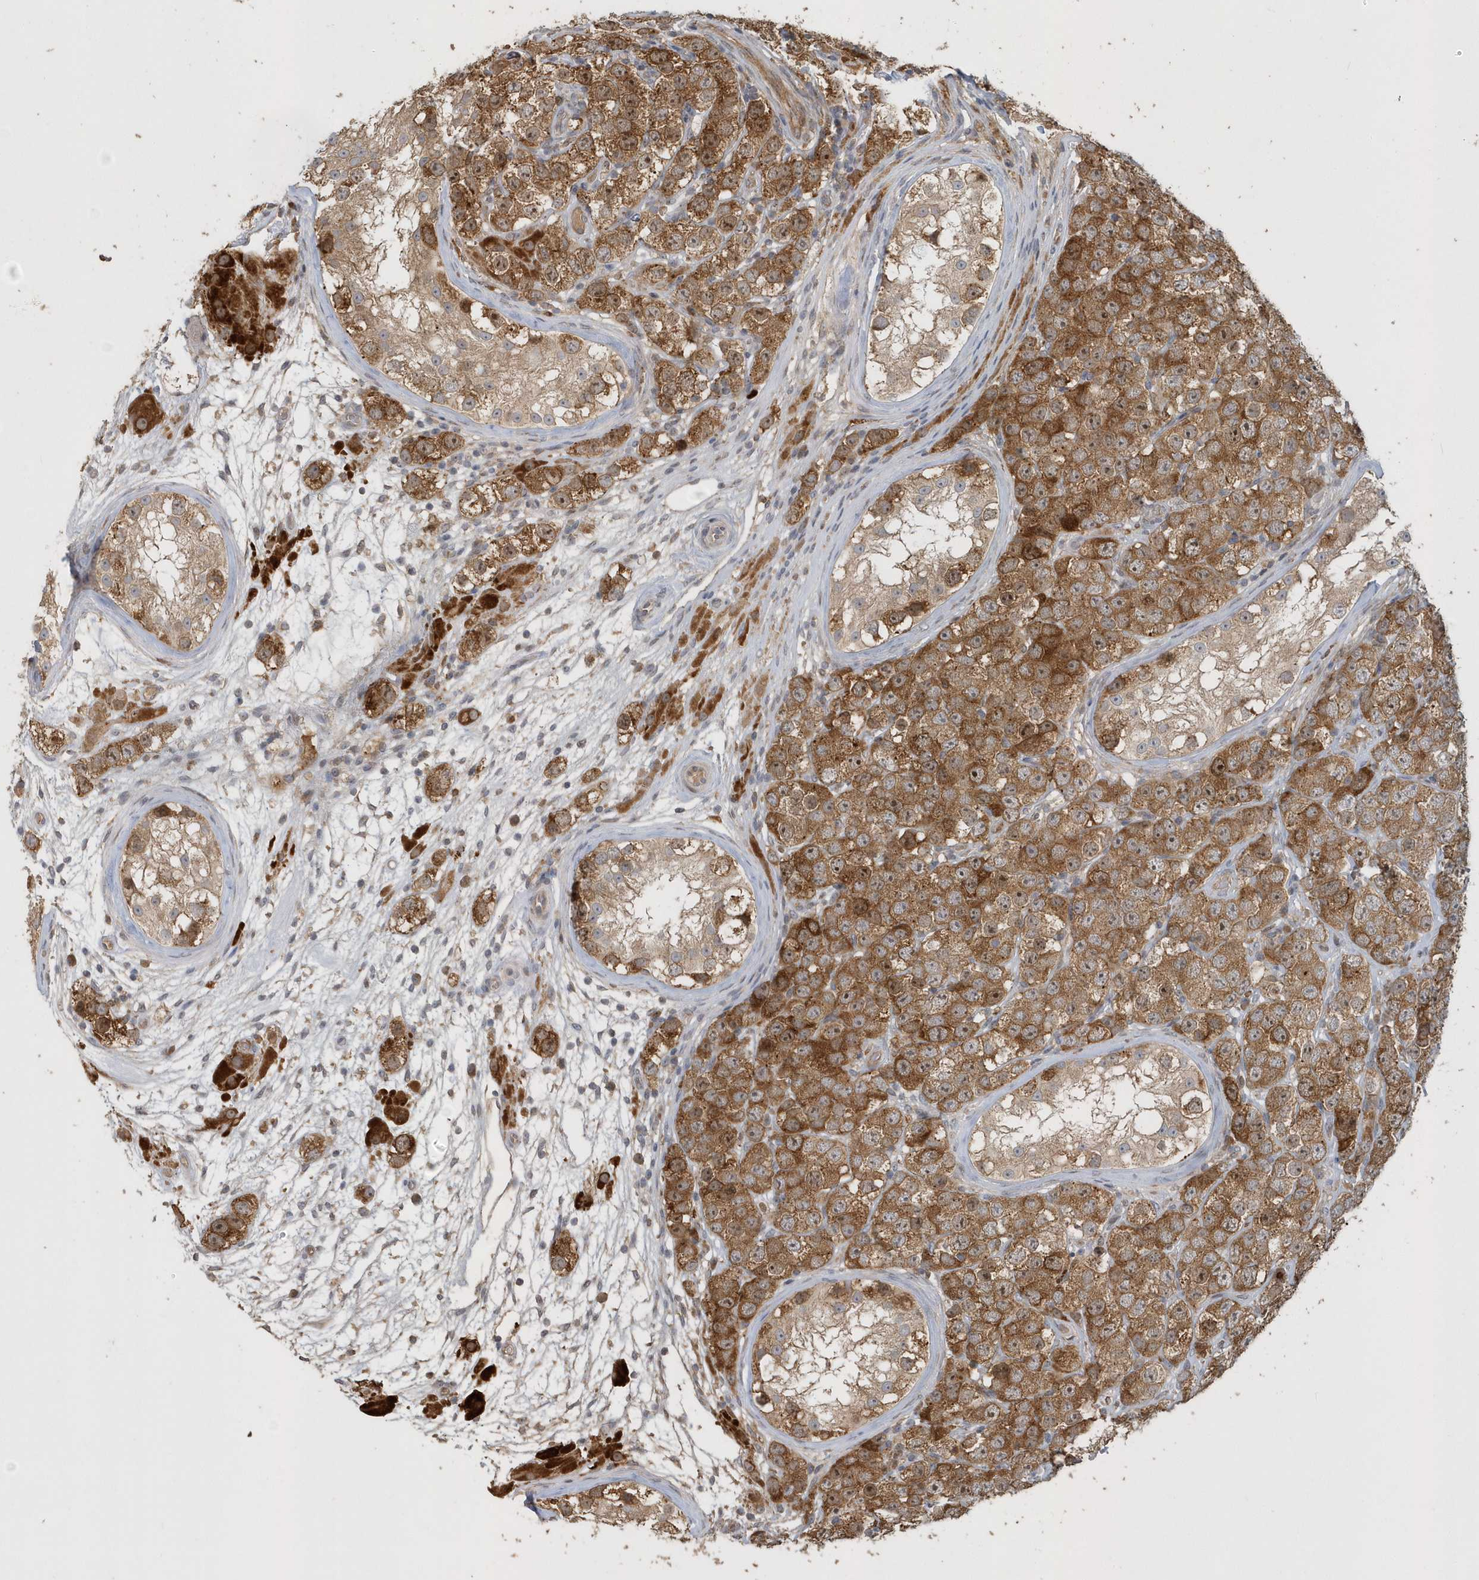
{"staining": {"intensity": "strong", "quantity": ">75%", "location": "cytoplasmic/membranous,nuclear"}, "tissue": "testis cancer", "cell_type": "Tumor cells", "image_type": "cancer", "snomed": [{"axis": "morphology", "description": "Seminoma, NOS"}, {"axis": "topography", "description": "Testis"}], "caption": "Protein staining displays strong cytoplasmic/membranous and nuclear staining in approximately >75% of tumor cells in seminoma (testis). Ihc stains the protein of interest in brown and the nuclei are stained blue.", "gene": "TRAIP", "patient": {"sex": "male", "age": 28}}